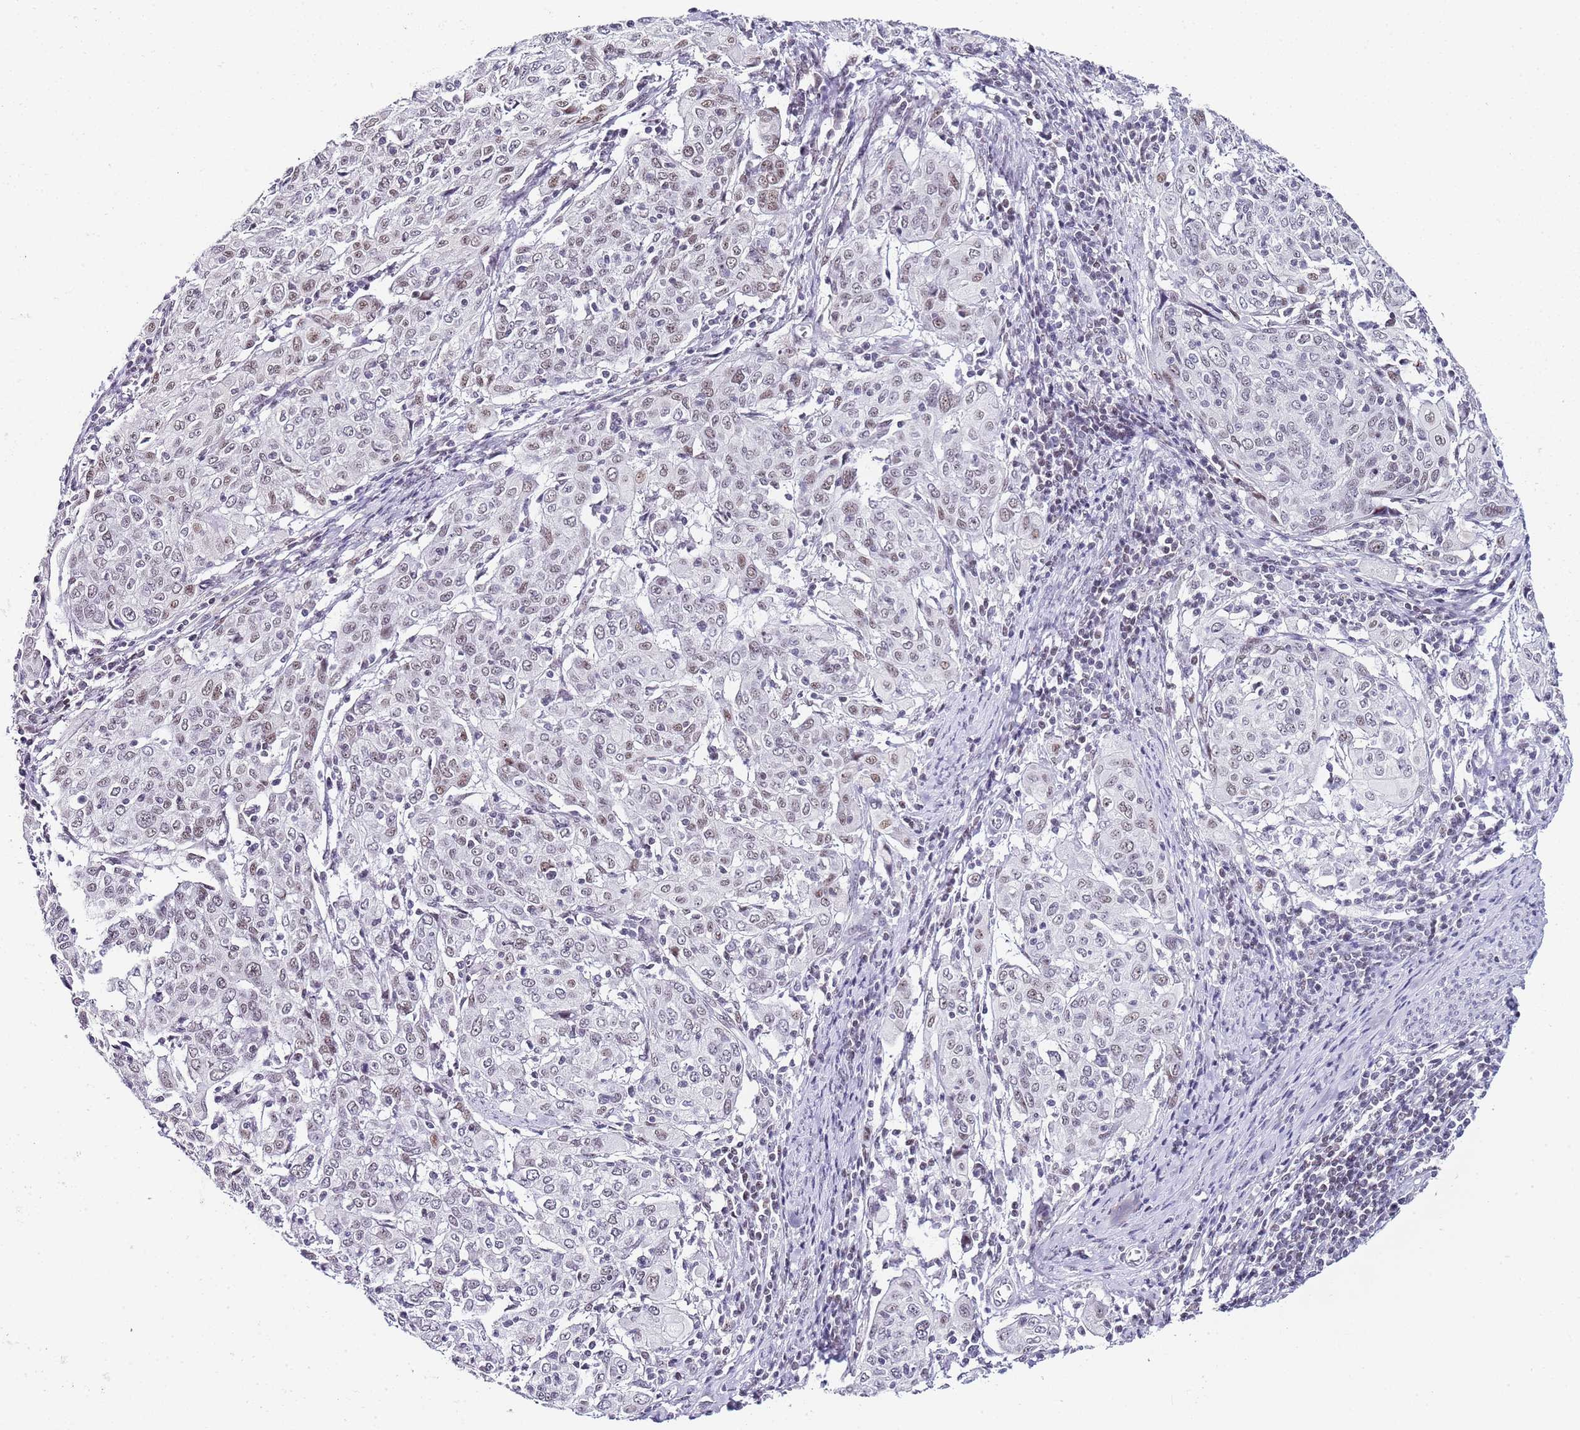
{"staining": {"intensity": "weak", "quantity": "<25%", "location": "nuclear"}, "tissue": "cervical cancer", "cell_type": "Tumor cells", "image_type": "cancer", "snomed": [{"axis": "morphology", "description": "Squamous cell carcinoma, NOS"}, {"axis": "topography", "description": "Cervix"}], "caption": "IHC micrograph of neoplastic tissue: human cervical cancer (squamous cell carcinoma) stained with DAB reveals no significant protein positivity in tumor cells.", "gene": "NOP56", "patient": {"sex": "female", "age": 67}}